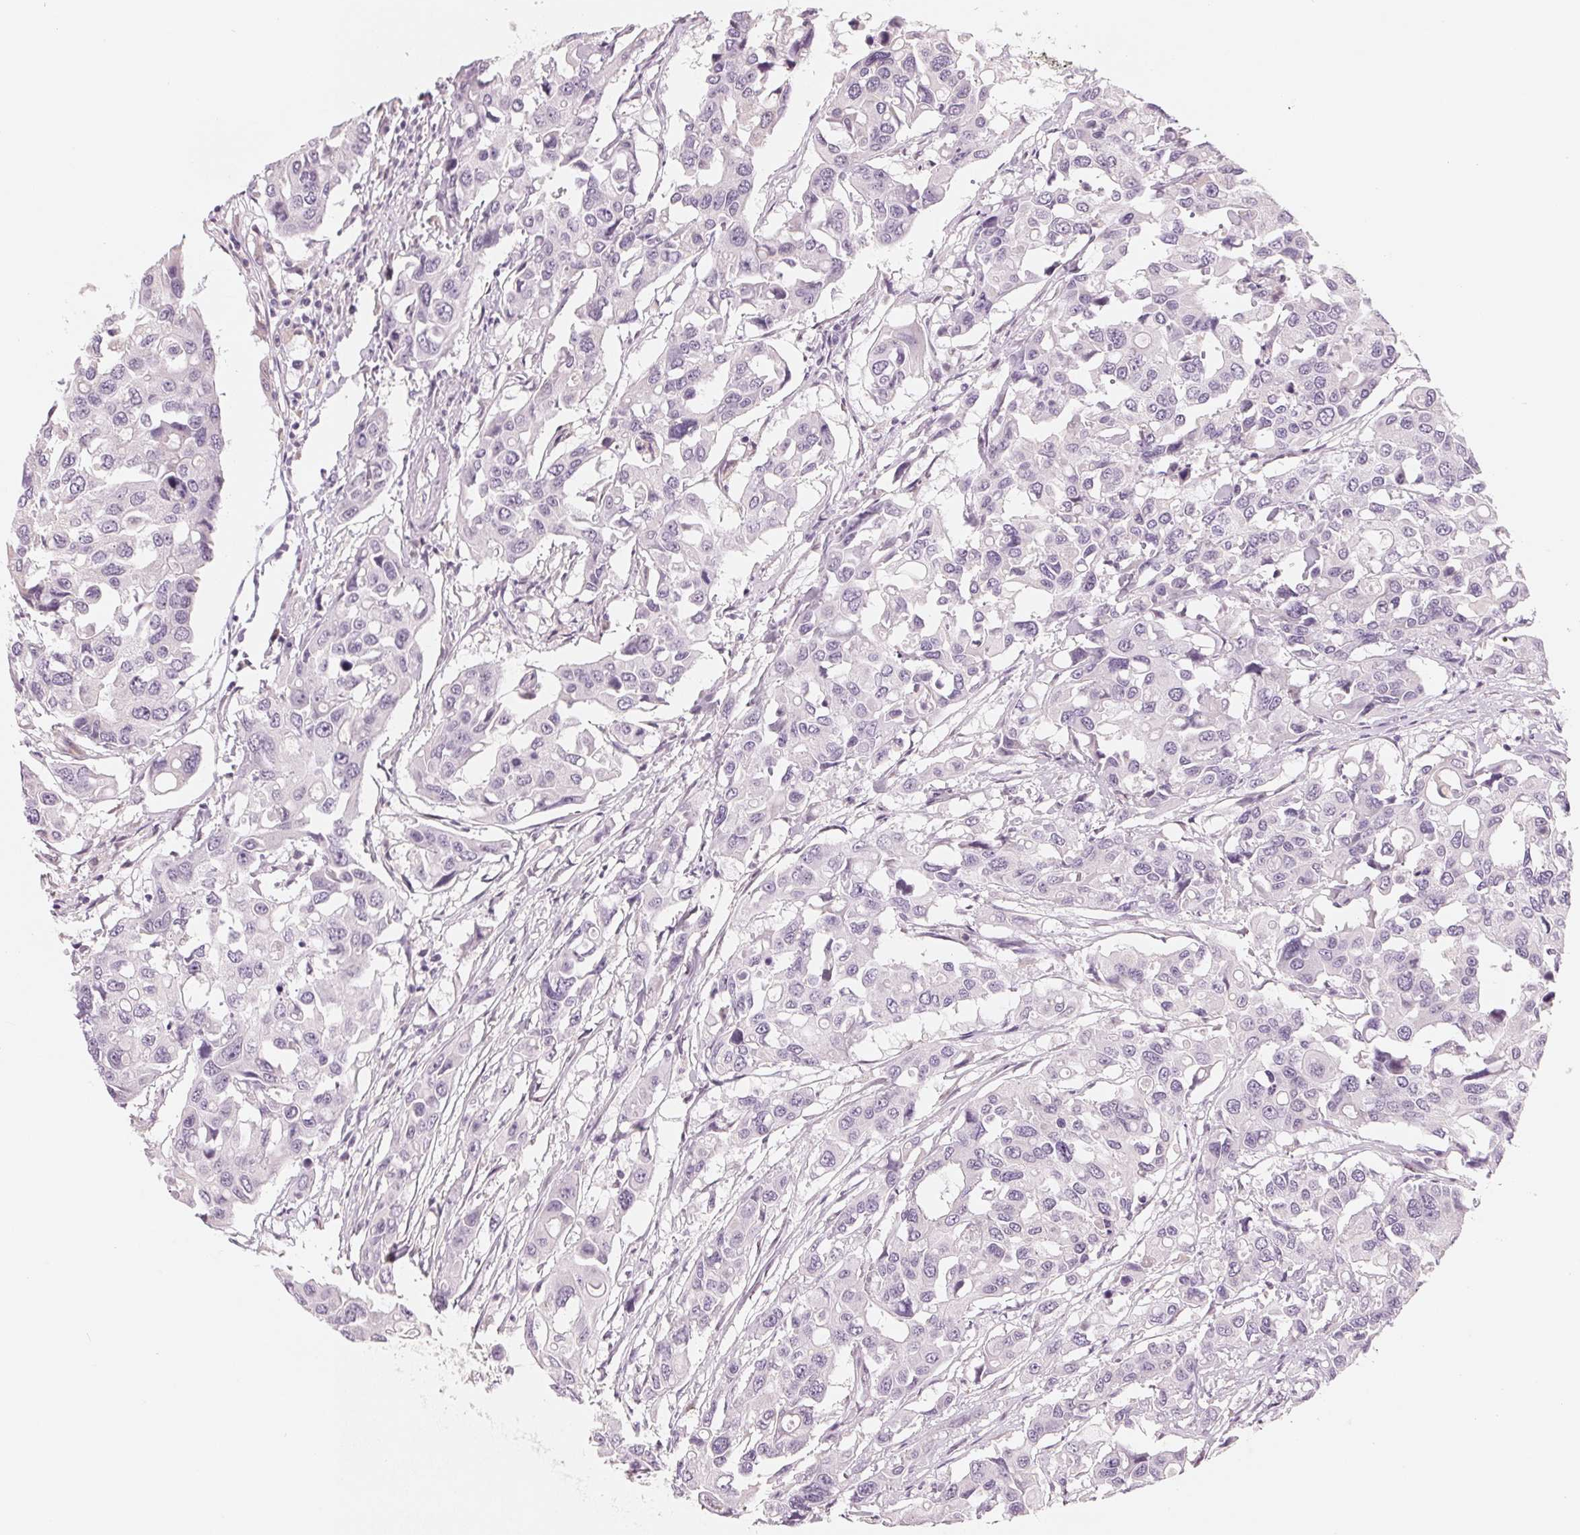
{"staining": {"intensity": "negative", "quantity": "none", "location": "none"}, "tissue": "colorectal cancer", "cell_type": "Tumor cells", "image_type": "cancer", "snomed": [{"axis": "morphology", "description": "Adenocarcinoma, NOS"}, {"axis": "topography", "description": "Colon"}], "caption": "Colorectal adenocarcinoma was stained to show a protein in brown. There is no significant positivity in tumor cells.", "gene": "IL9R", "patient": {"sex": "male", "age": 77}}